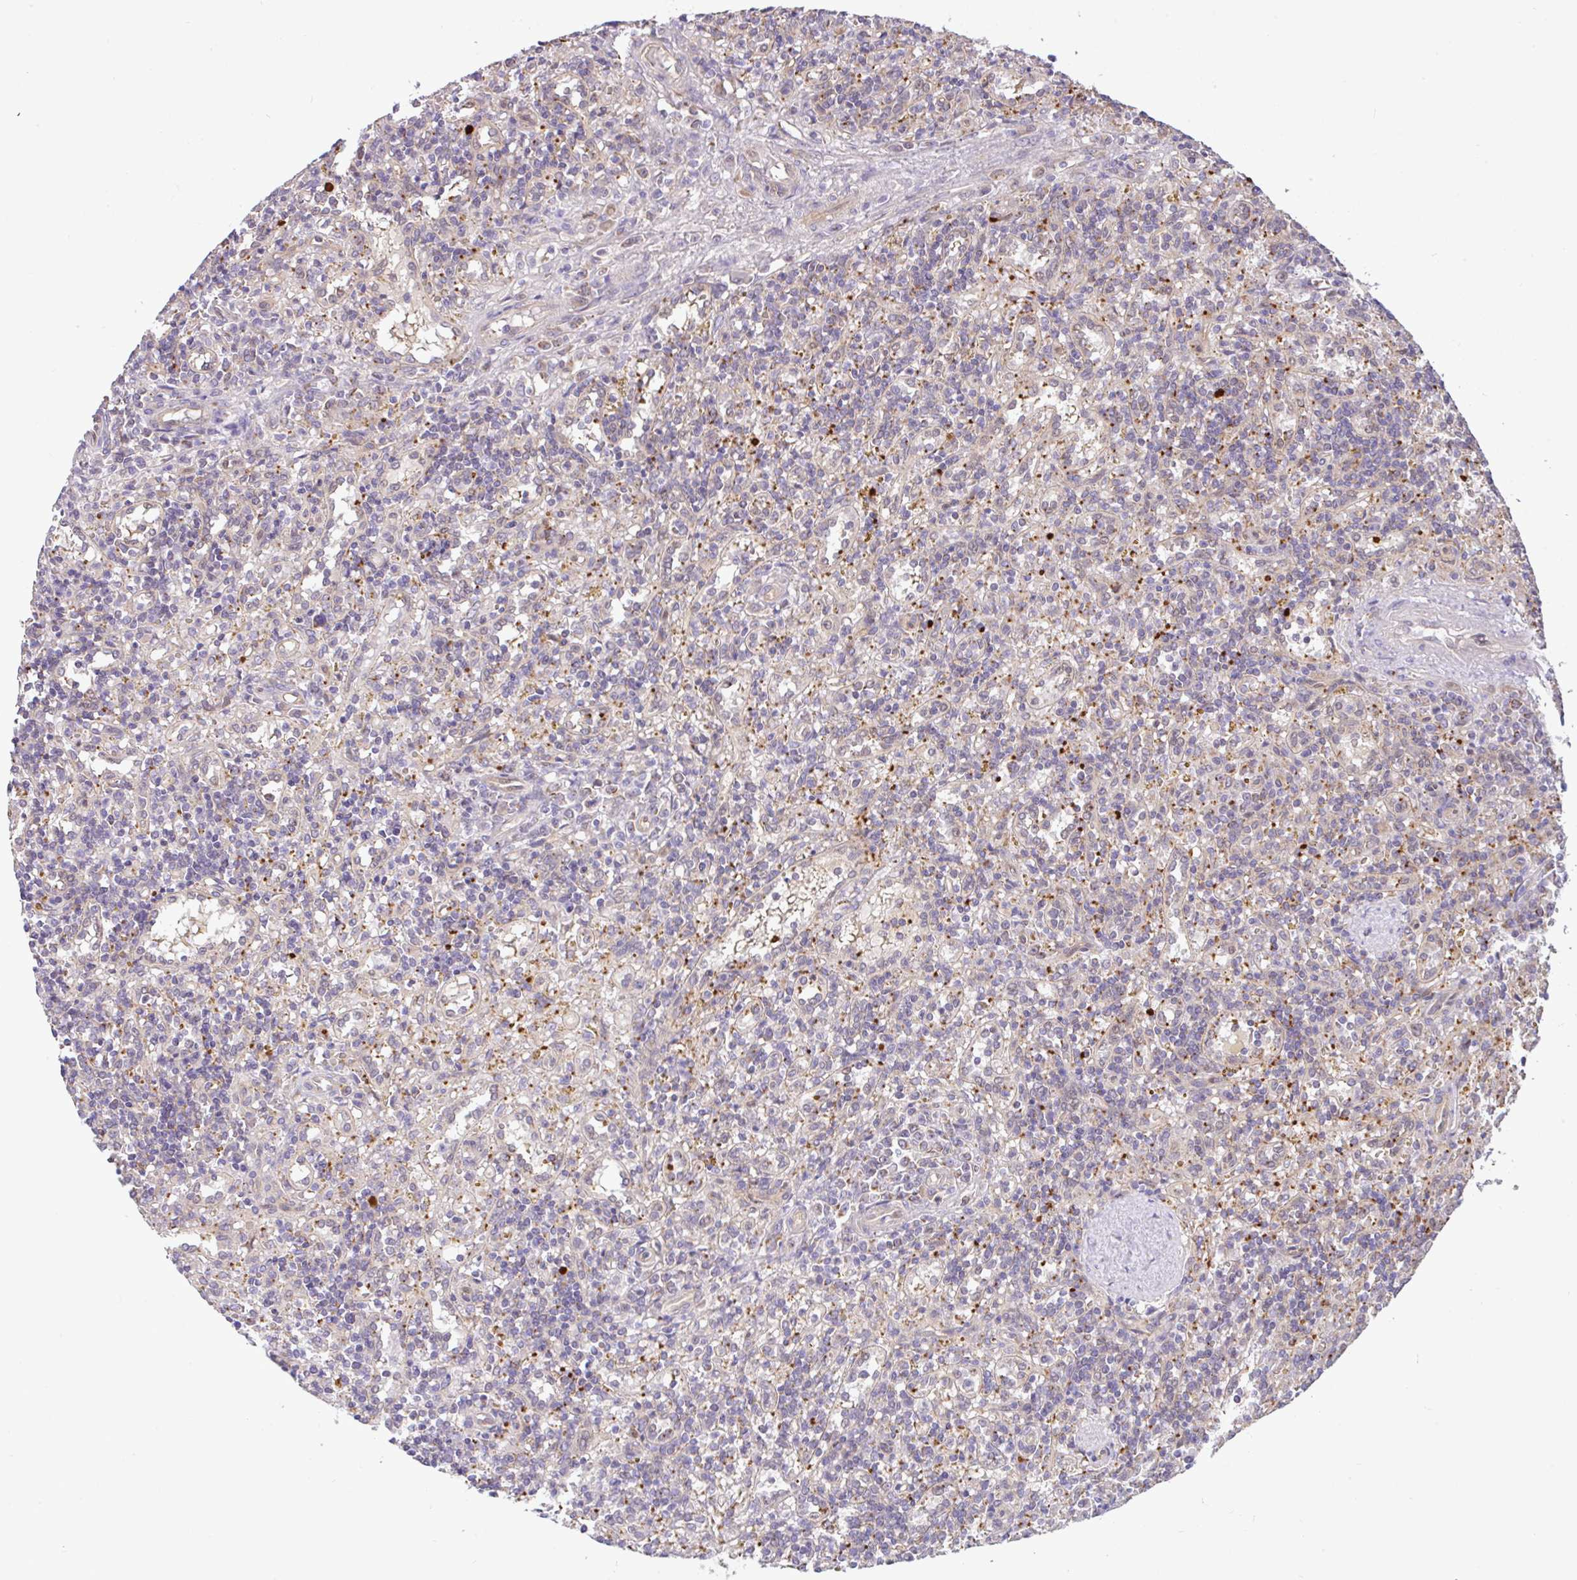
{"staining": {"intensity": "moderate", "quantity": "<25%", "location": "cytoplasmic/membranous"}, "tissue": "lymphoma", "cell_type": "Tumor cells", "image_type": "cancer", "snomed": [{"axis": "morphology", "description": "Malignant lymphoma, non-Hodgkin's type, Low grade"}, {"axis": "topography", "description": "Spleen"}], "caption": "There is low levels of moderate cytoplasmic/membranous expression in tumor cells of low-grade malignant lymphoma, non-Hodgkin's type, as demonstrated by immunohistochemical staining (brown color).", "gene": "DLEU7", "patient": {"sex": "male", "age": 67}}